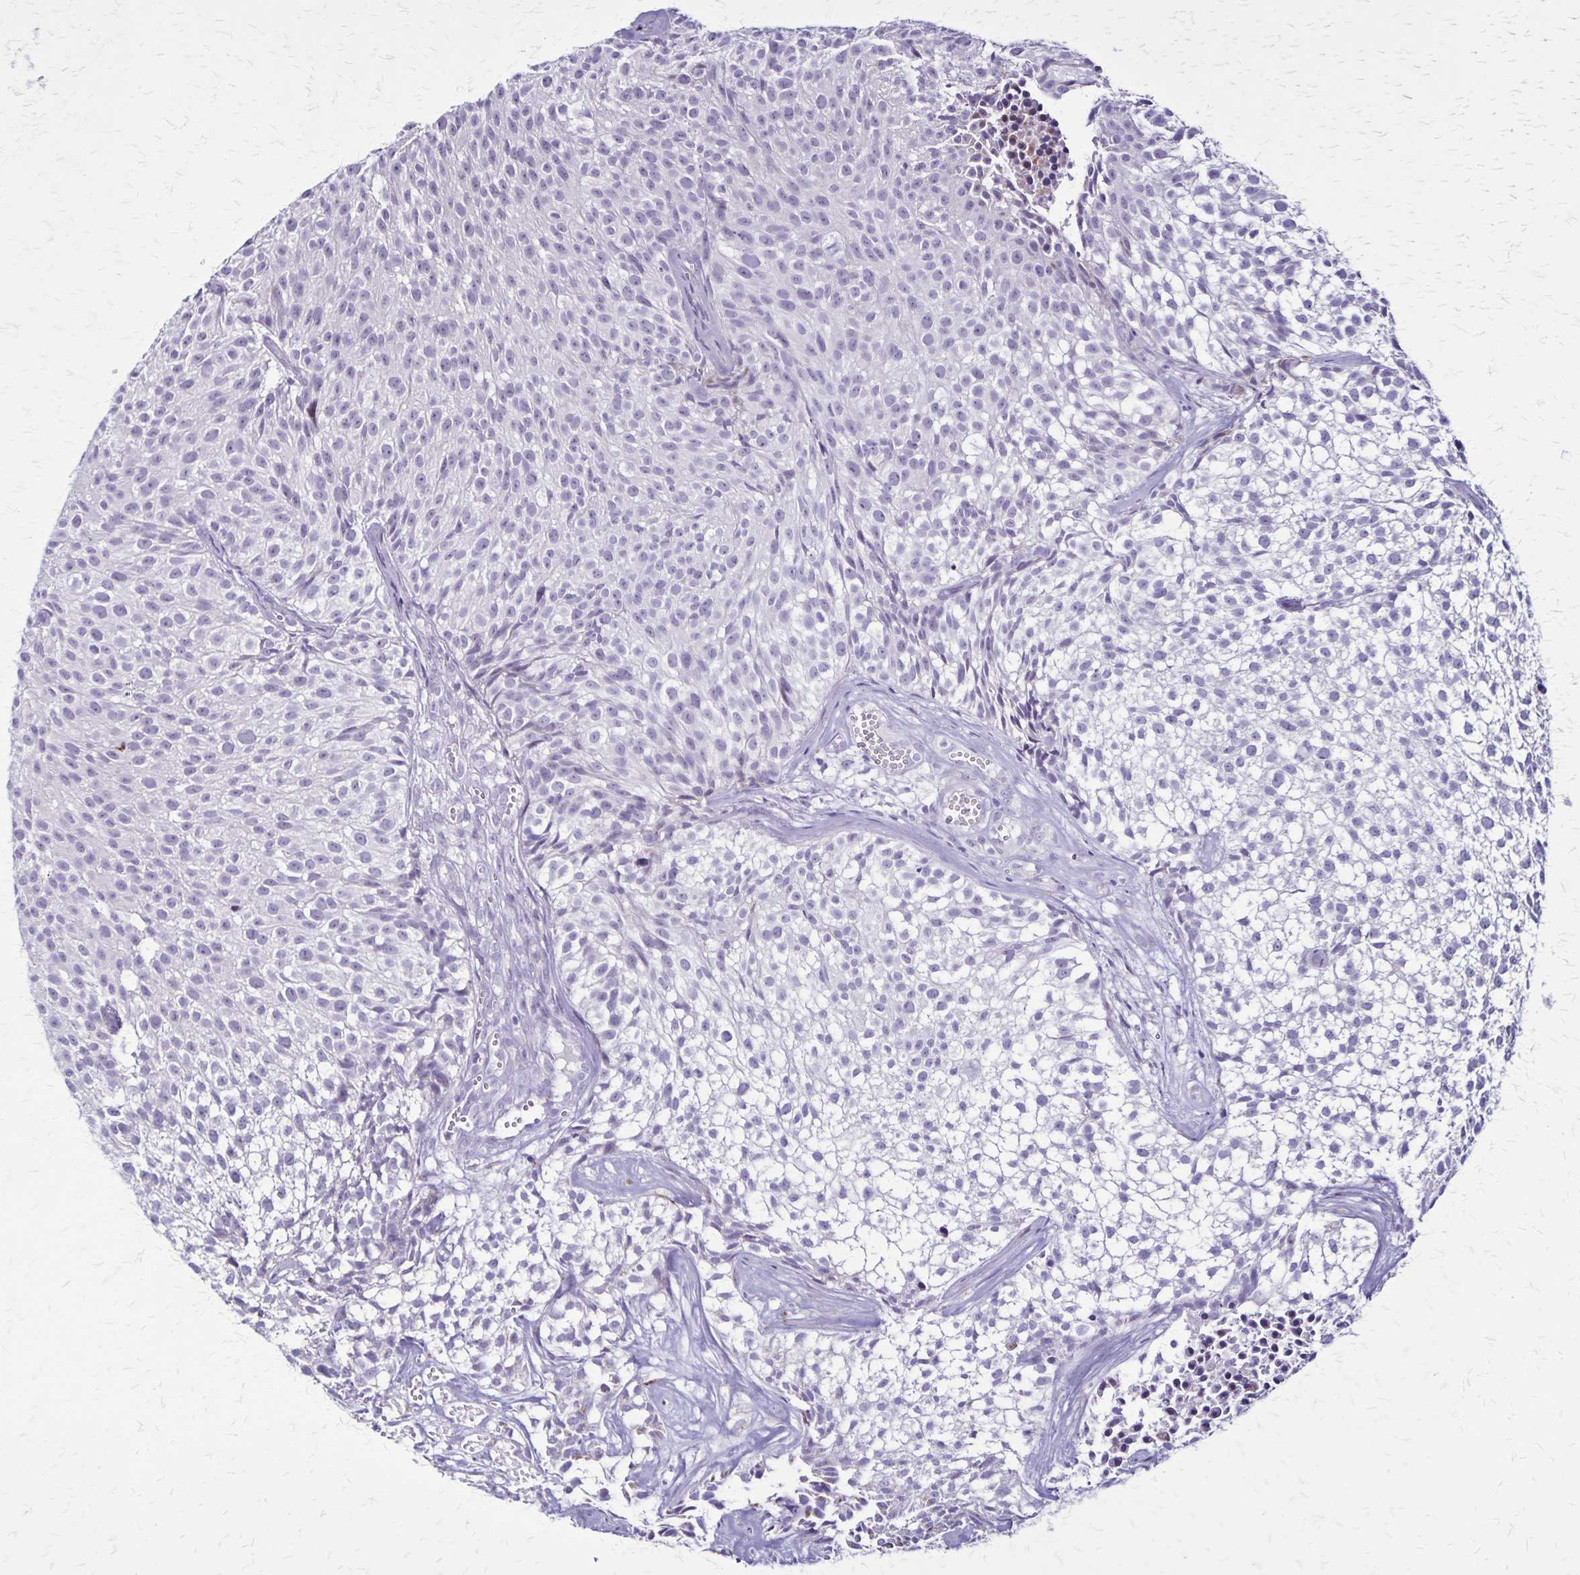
{"staining": {"intensity": "negative", "quantity": "none", "location": "none"}, "tissue": "urothelial cancer", "cell_type": "Tumor cells", "image_type": "cancer", "snomed": [{"axis": "morphology", "description": "Urothelial carcinoma, Low grade"}, {"axis": "topography", "description": "Urinary bladder"}], "caption": "Urothelial carcinoma (low-grade) stained for a protein using immunohistochemistry (IHC) demonstrates no positivity tumor cells.", "gene": "OR51B5", "patient": {"sex": "male", "age": 70}}